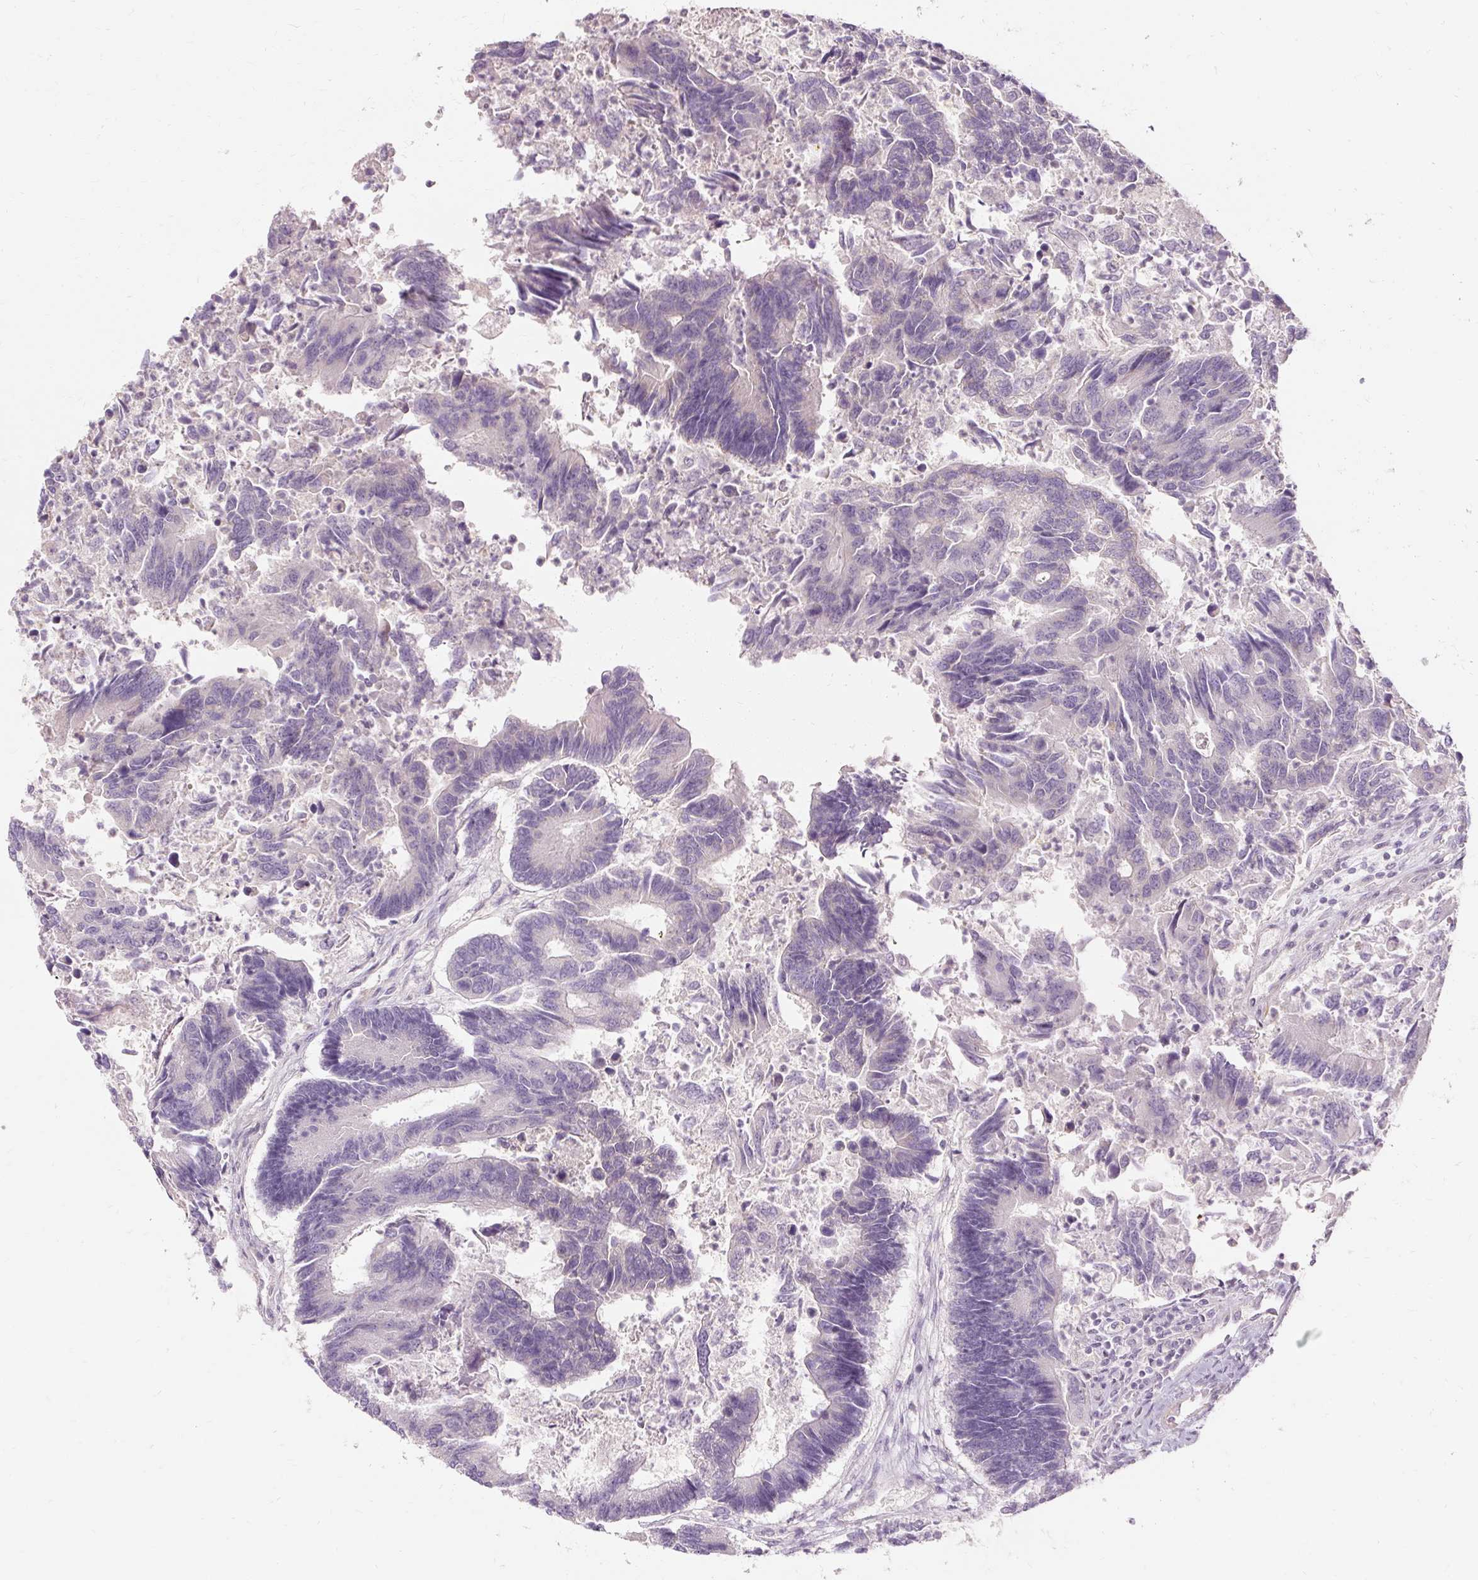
{"staining": {"intensity": "negative", "quantity": "none", "location": "none"}, "tissue": "colorectal cancer", "cell_type": "Tumor cells", "image_type": "cancer", "snomed": [{"axis": "morphology", "description": "Adenocarcinoma, NOS"}, {"axis": "topography", "description": "Colon"}], "caption": "The immunohistochemistry photomicrograph has no significant positivity in tumor cells of colorectal cancer tissue.", "gene": "CAPN3", "patient": {"sex": "female", "age": 67}}